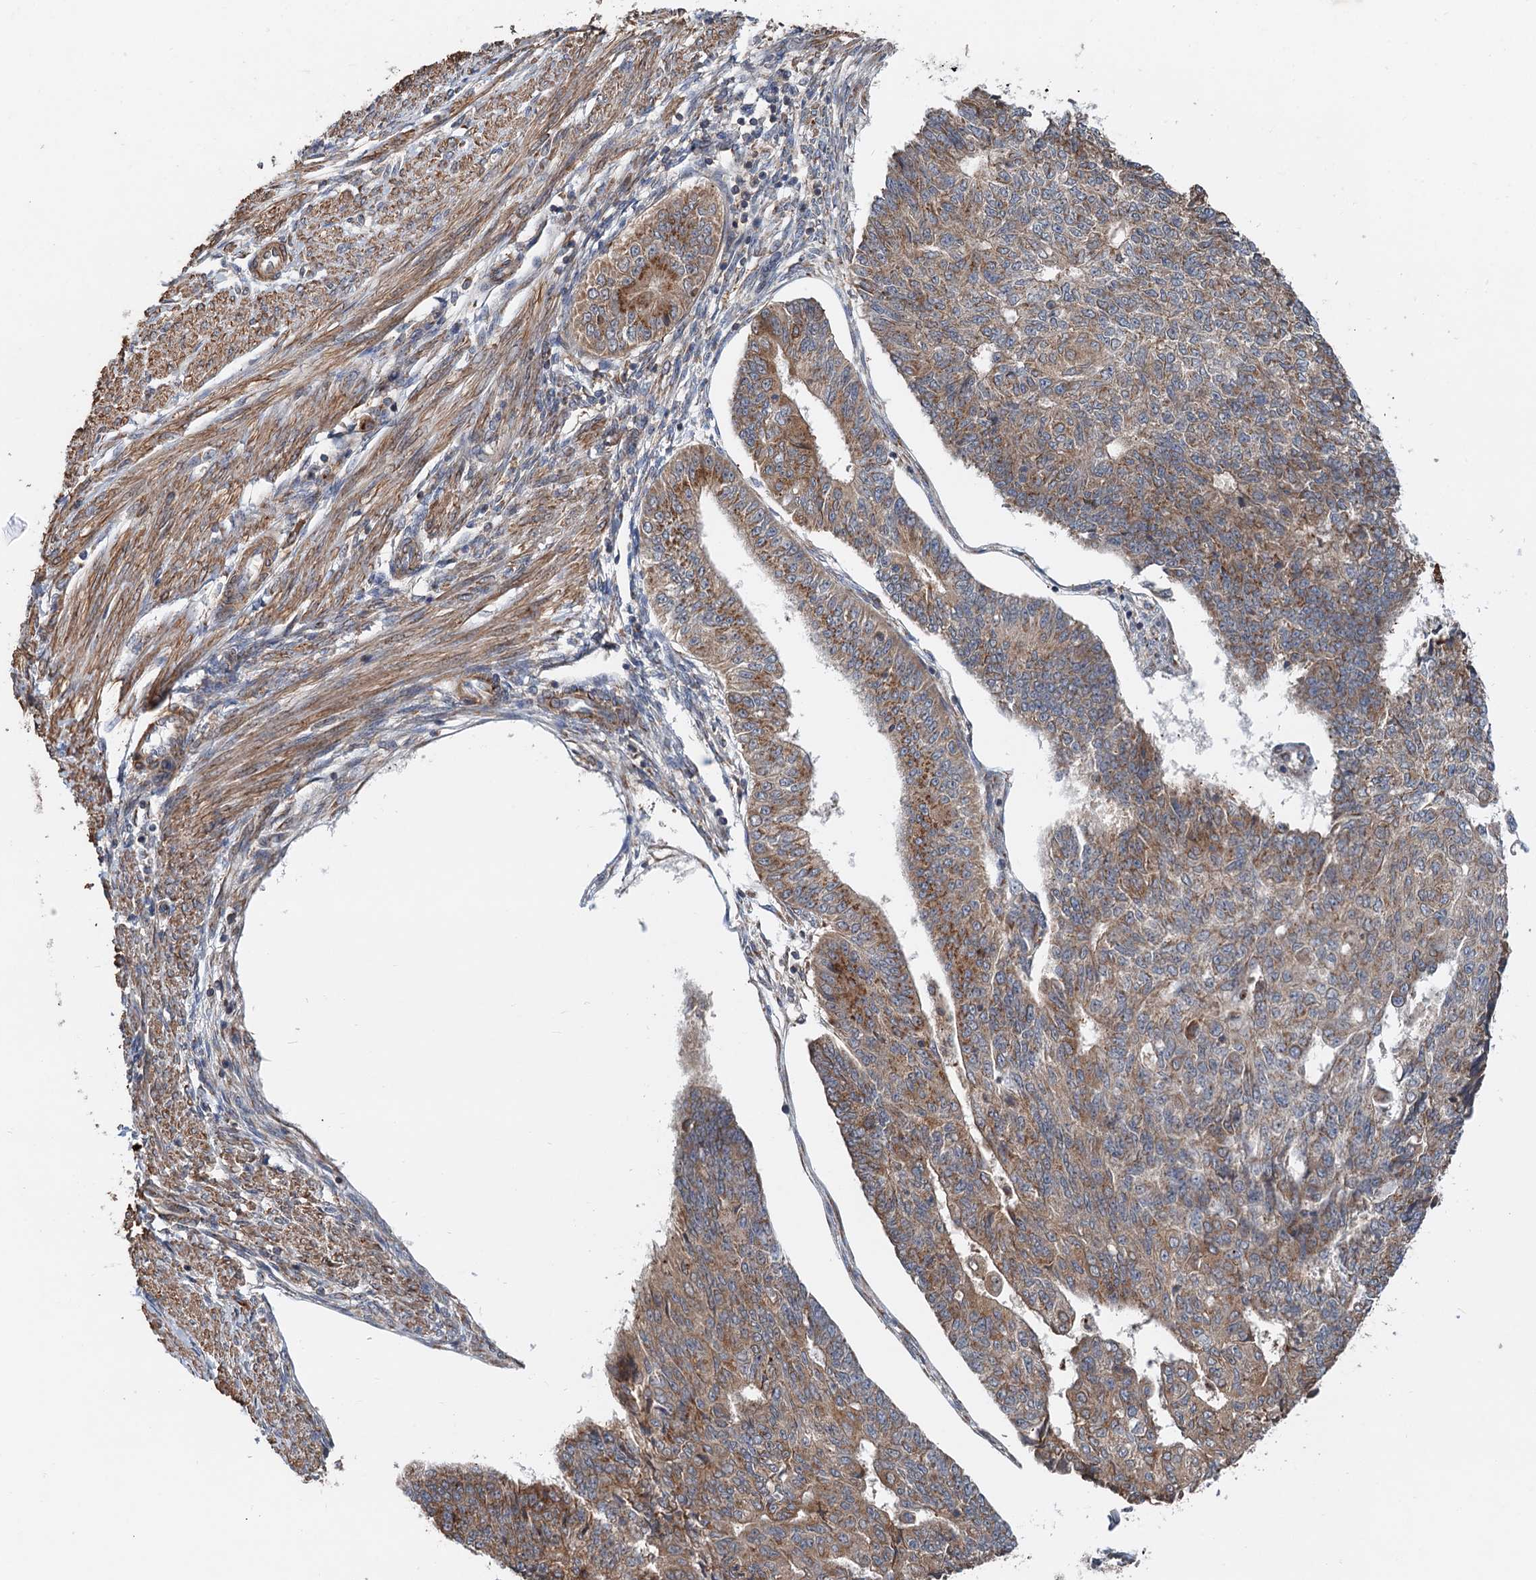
{"staining": {"intensity": "moderate", "quantity": ">75%", "location": "cytoplasmic/membranous"}, "tissue": "endometrial cancer", "cell_type": "Tumor cells", "image_type": "cancer", "snomed": [{"axis": "morphology", "description": "Adenocarcinoma, NOS"}, {"axis": "topography", "description": "Endometrium"}], "caption": "Endometrial adenocarcinoma tissue reveals moderate cytoplasmic/membranous positivity in approximately >75% of tumor cells", "gene": "ANKRD26", "patient": {"sex": "female", "age": 32}}